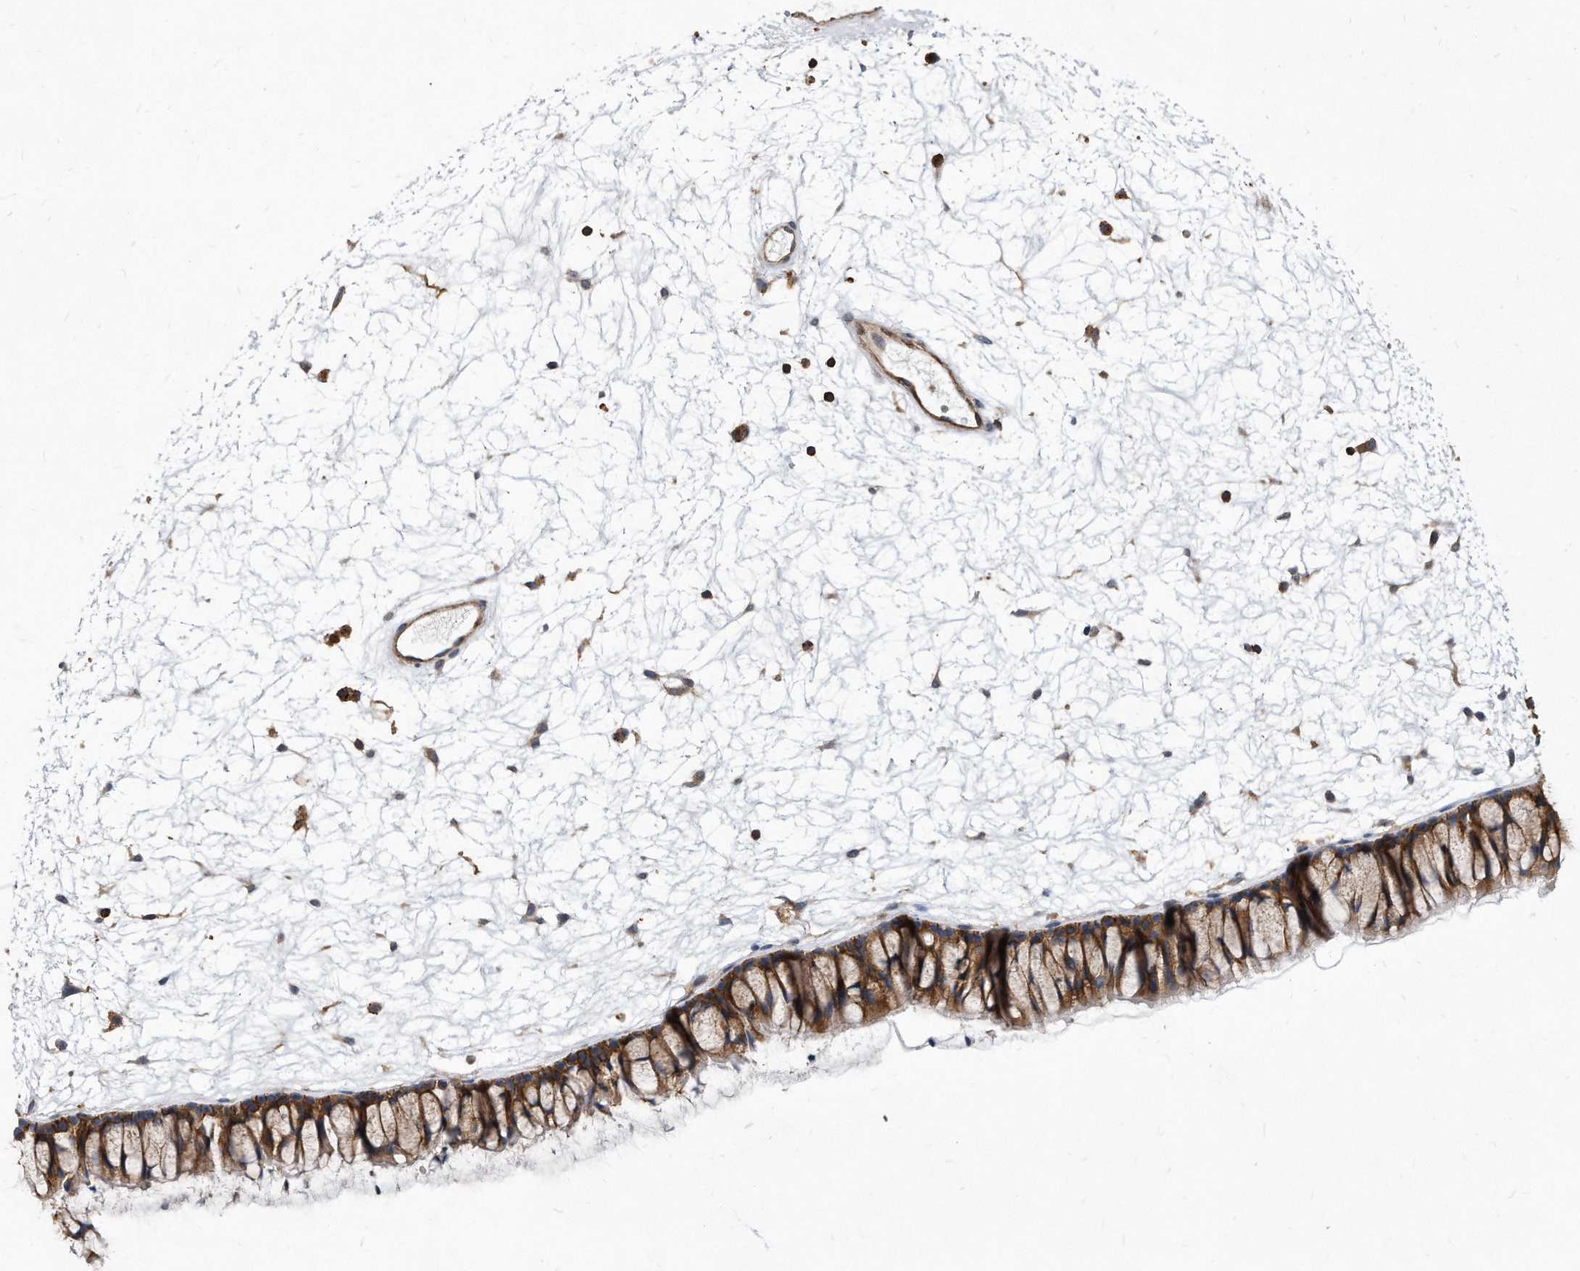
{"staining": {"intensity": "strong", "quantity": ">75%", "location": "cytoplasmic/membranous"}, "tissue": "nasopharynx", "cell_type": "Respiratory epithelial cells", "image_type": "normal", "snomed": [{"axis": "morphology", "description": "Normal tissue, NOS"}, {"axis": "topography", "description": "Nasopharynx"}], "caption": "Respiratory epithelial cells reveal strong cytoplasmic/membranous staining in about >75% of cells in normal nasopharynx. (Brightfield microscopy of DAB IHC at high magnification).", "gene": "ATG5", "patient": {"sex": "male", "age": 64}}